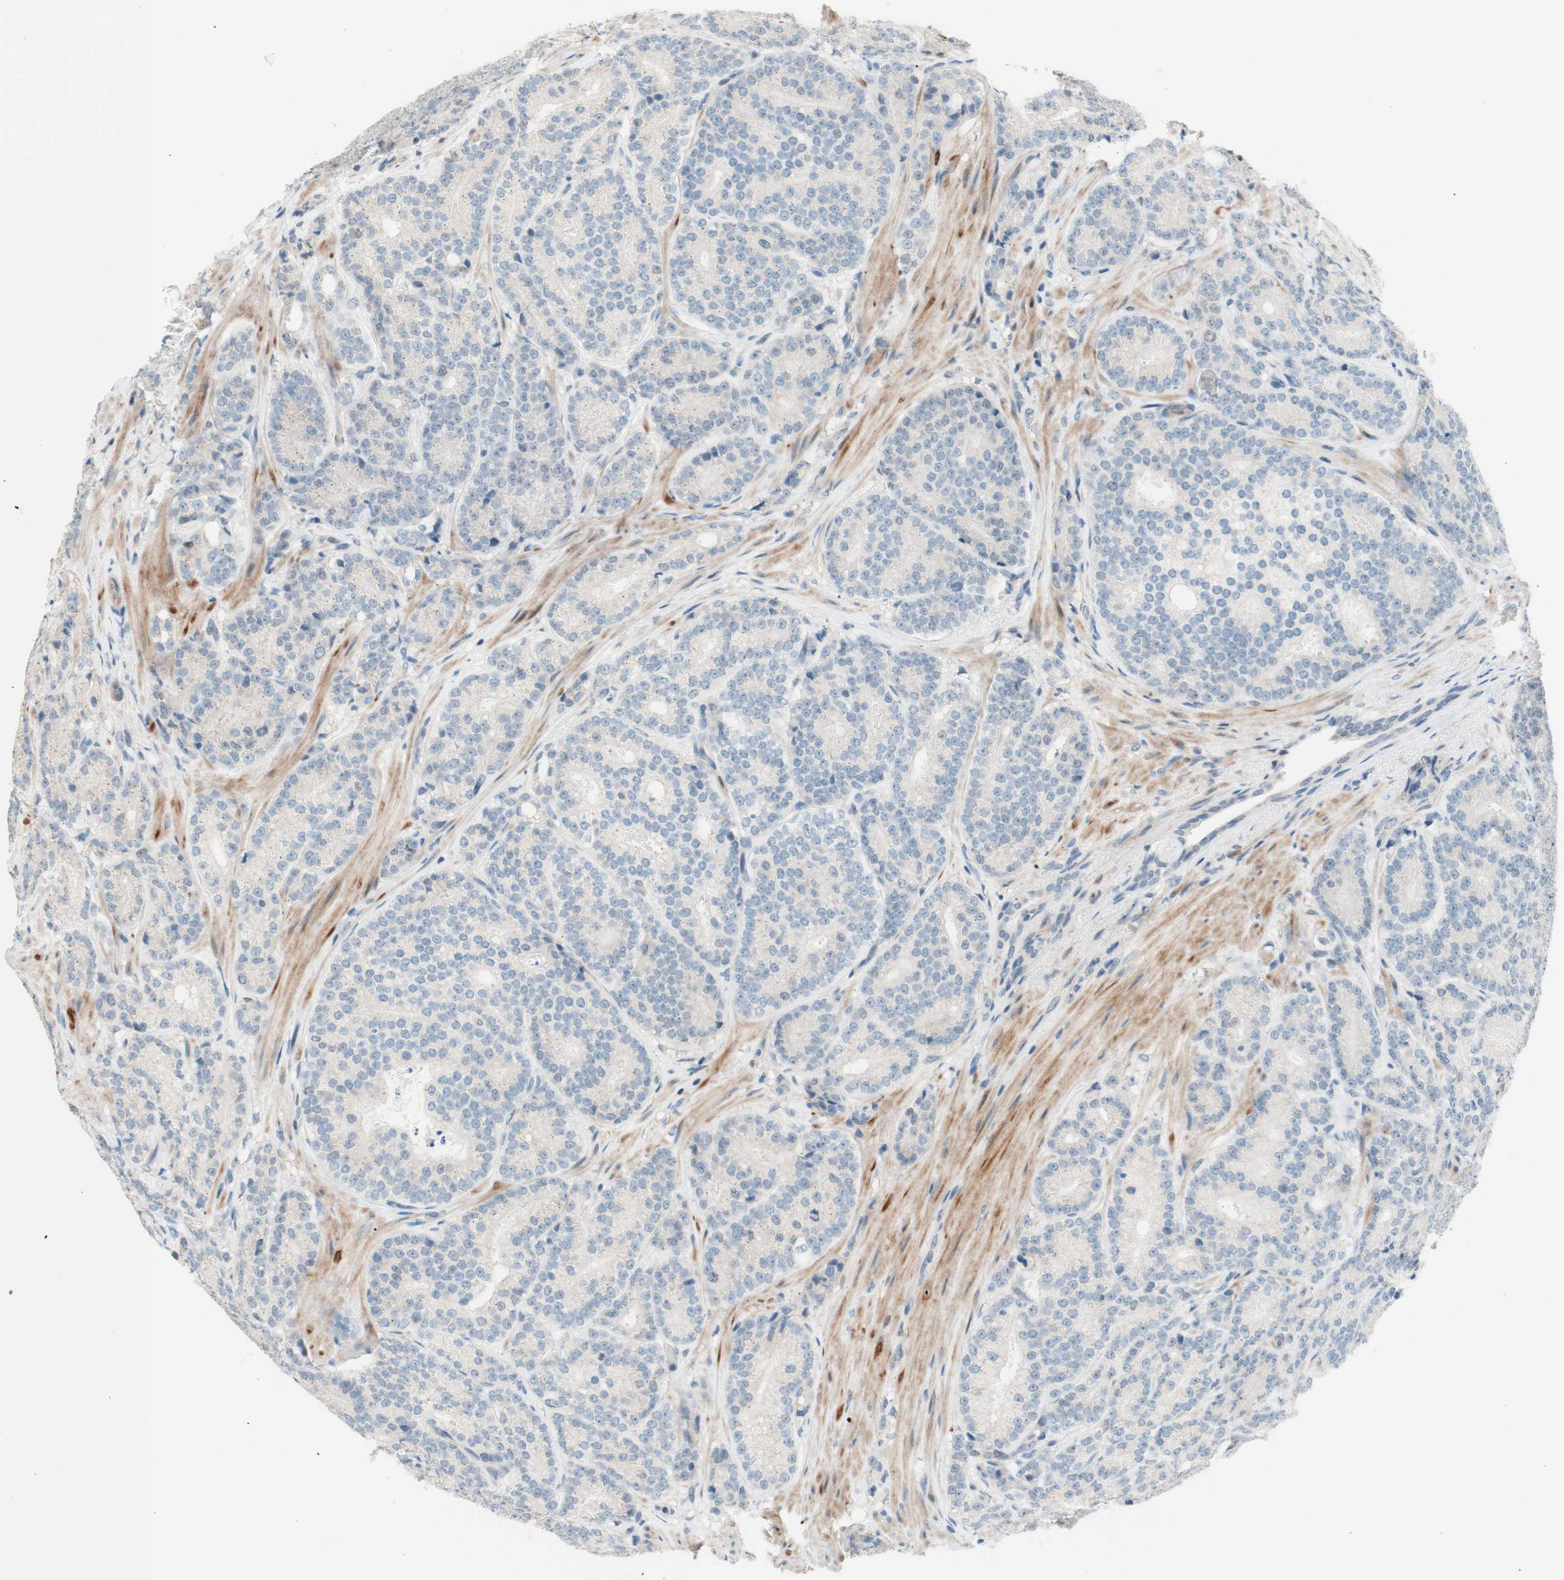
{"staining": {"intensity": "negative", "quantity": "none", "location": "none"}, "tissue": "prostate cancer", "cell_type": "Tumor cells", "image_type": "cancer", "snomed": [{"axis": "morphology", "description": "Adenocarcinoma, High grade"}, {"axis": "topography", "description": "Prostate"}], "caption": "An IHC photomicrograph of prostate cancer is shown. There is no staining in tumor cells of prostate cancer. (Stains: DAB immunohistochemistry (IHC) with hematoxylin counter stain, Microscopy: brightfield microscopy at high magnification).", "gene": "JPH1", "patient": {"sex": "male", "age": 61}}